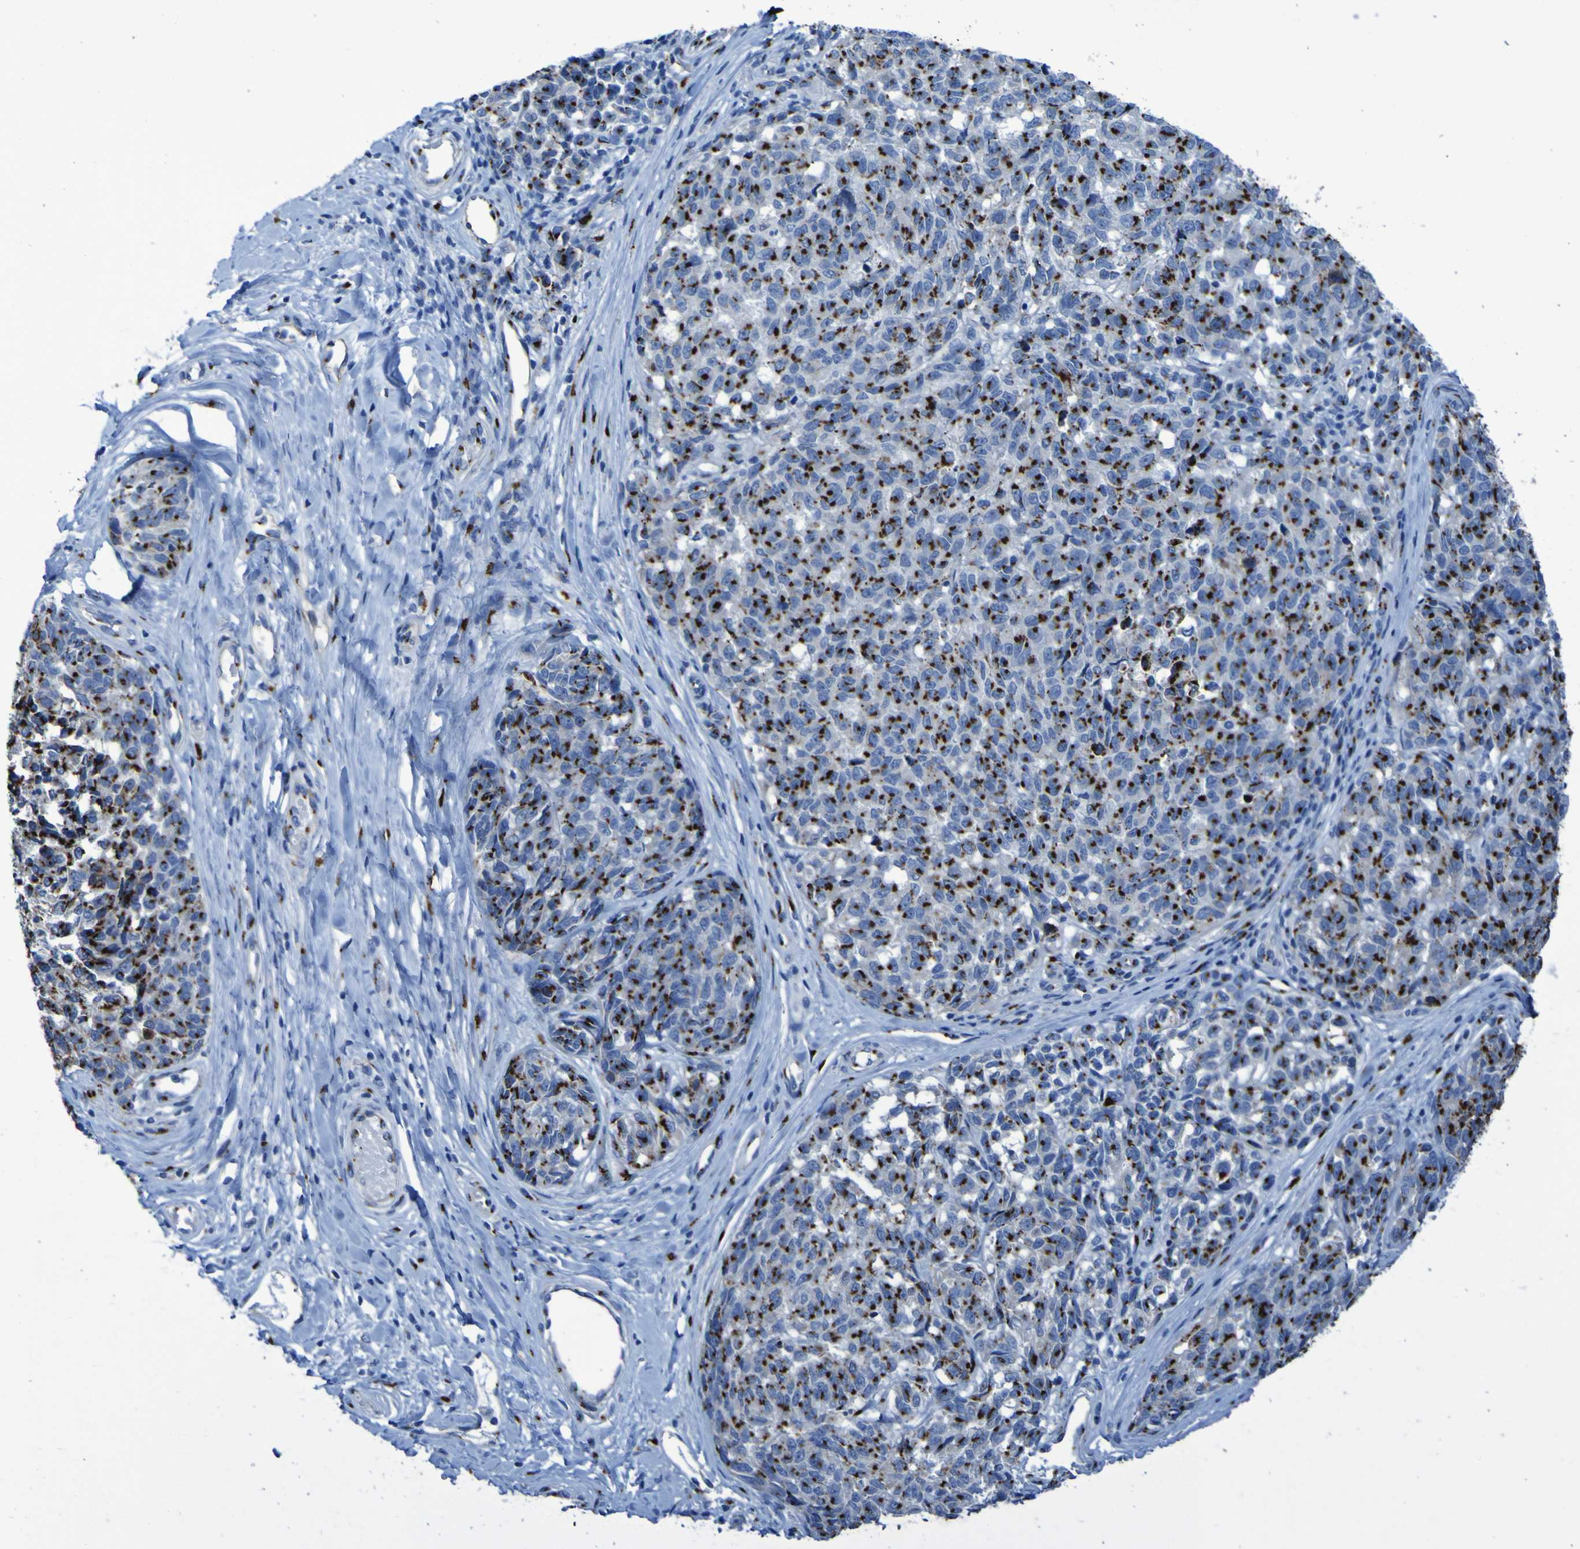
{"staining": {"intensity": "strong", "quantity": ">75%", "location": "cytoplasmic/membranous"}, "tissue": "melanoma", "cell_type": "Tumor cells", "image_type": "cancer", "snomed": [{"axis": "morphology", "description": "Malignant melanoma, NOS"}, {"axis": "topography", "description": "Skin"}], "caption": "Immunohistochemistry (IHC) image of neoplastic tissue: melanoma stained using IHC shows high levels of strong protein expression localized specifically in the cytoplasmic/membranous of tumor cells, appearing as a cytoplasmic/membranous brown color.", "gene": "GOLM1", "patient": {"sex": "female", "age": 64}}